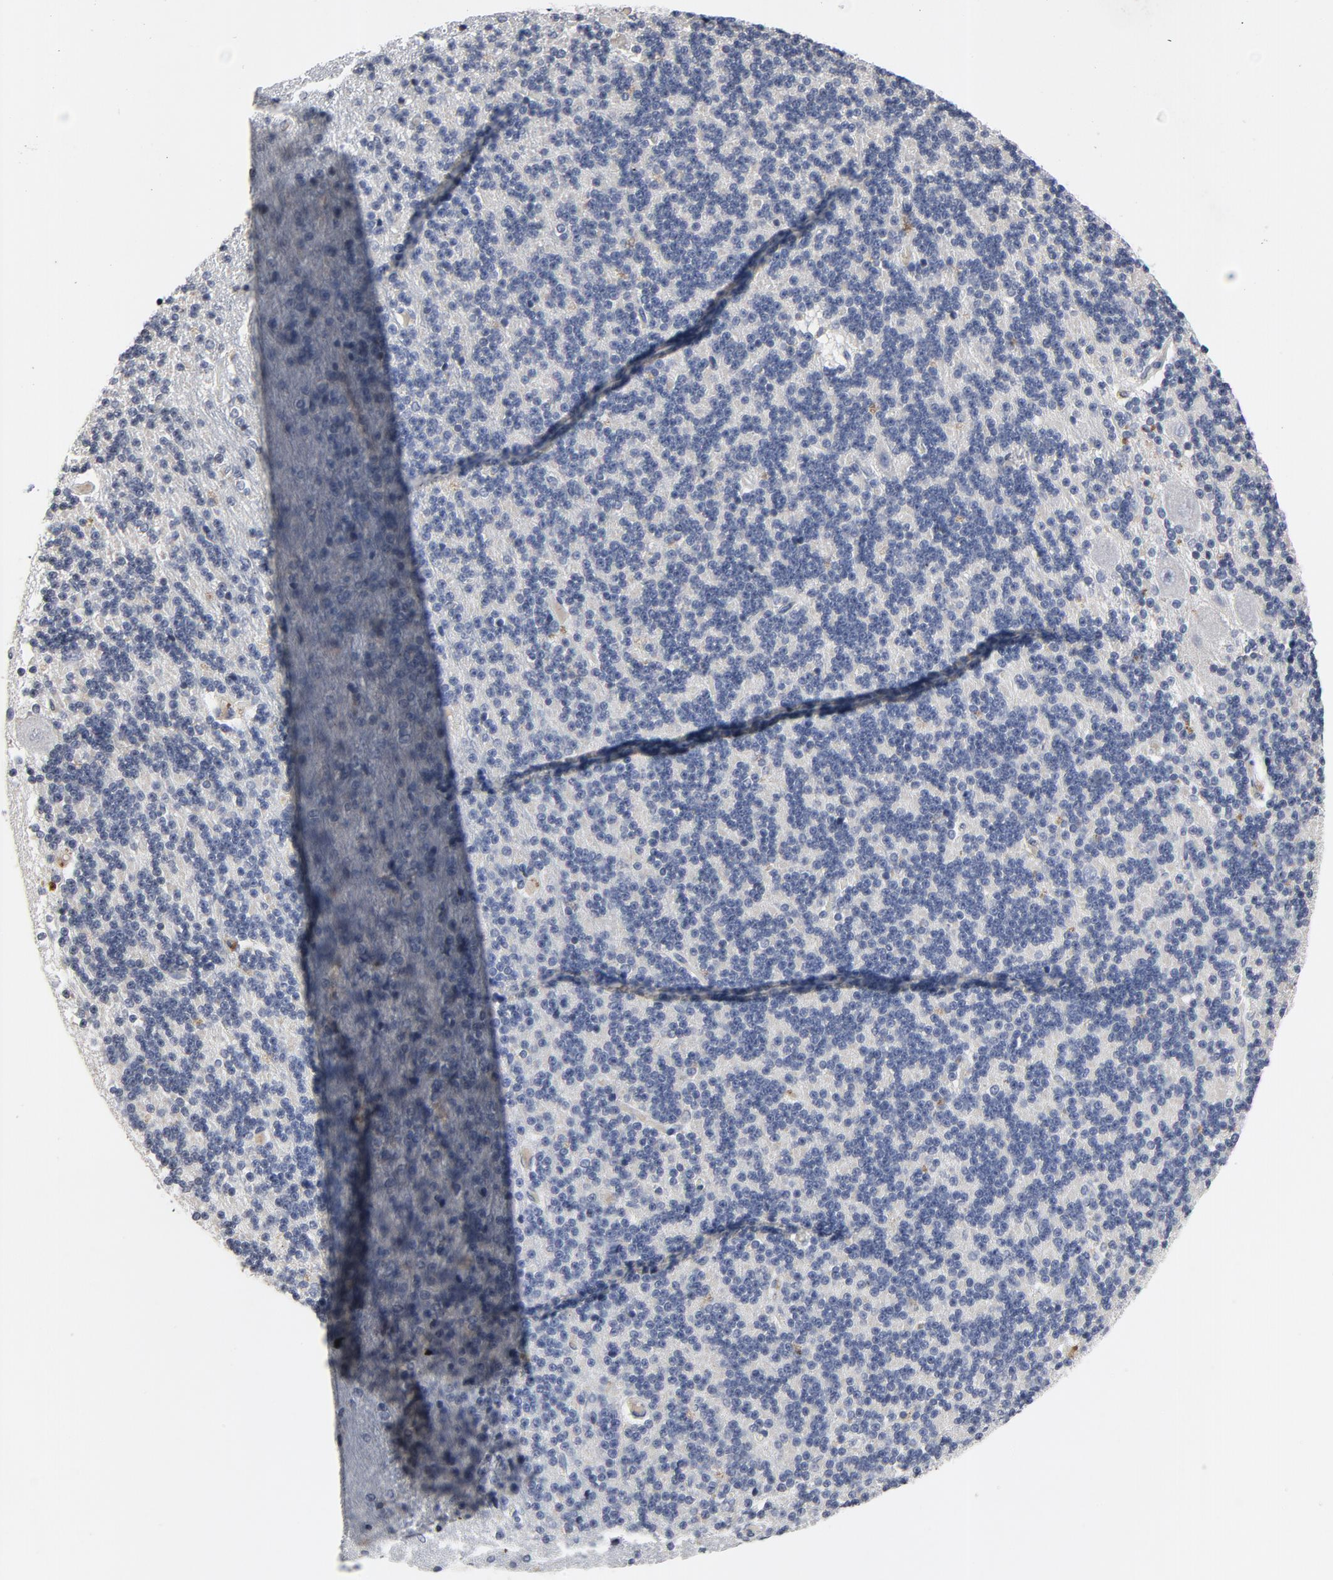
{"staining": {"intensity": "negative", "quantity": "none", "location": "none"}, "tissue": "cerebellum", "cell_type": "Cells in granular layer", "image_type": "normal", "snomed": [{"axis": "morphology", "description": "Normal tissue, NOS"}, {"axis": "topography", "description": "Cerebellum"}], "caption": "Immunohistochemistry (IHC) histopathology image of benign human cerebellum stained for a protein (brown), which shows no expression in cells in granular layer.", "gene": "TCL1A", "patient": {"sex": "female", "age": 54}}